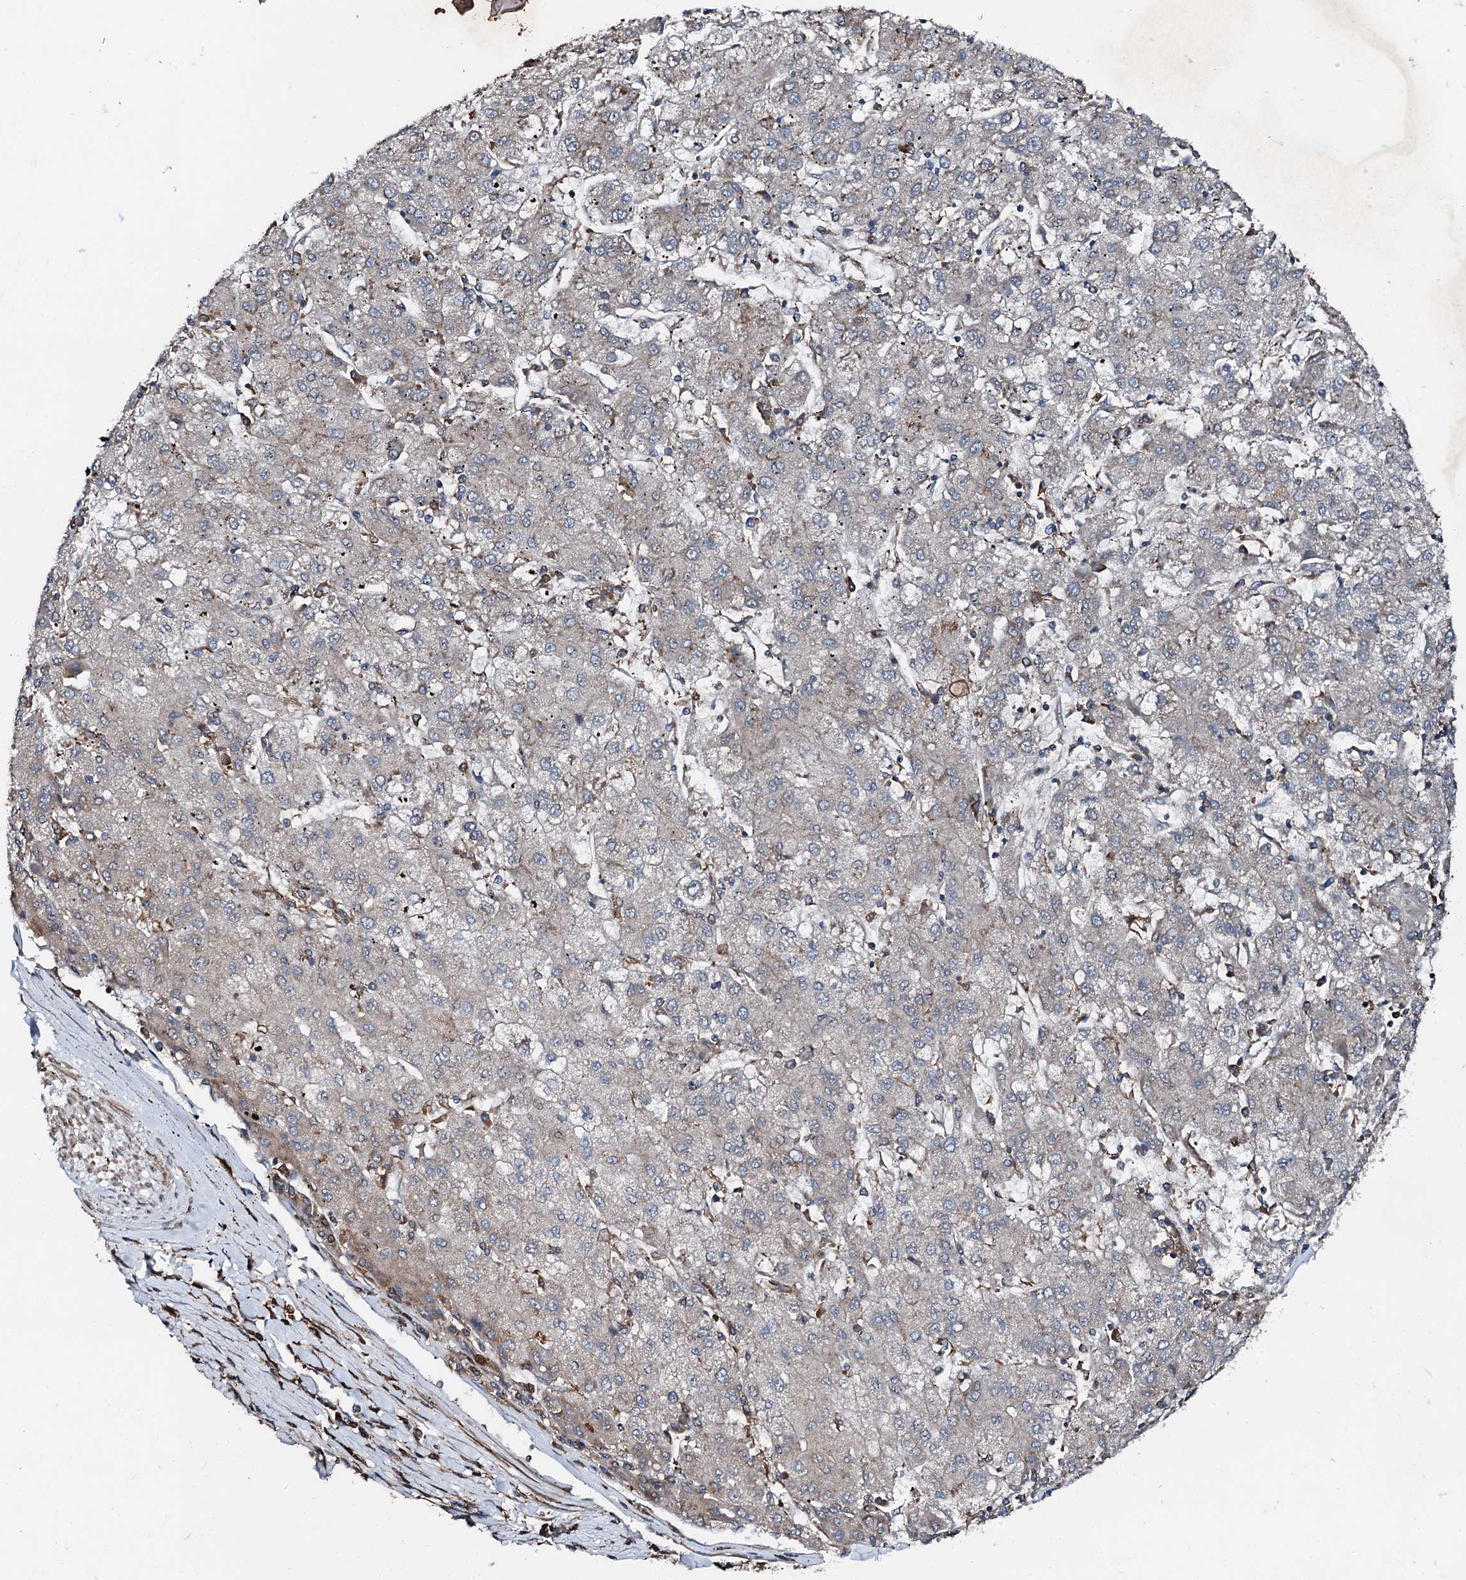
{"staining": {"intensity": "negative", "quantity": "none", "location": "none"}, "tissue": "liver cancer", "cell_type": "Tumor cells", "image_type": "cancer", "snomed": [{"axis": "morphology", "description": "Carcinoma, Hepatocellular, NOS"}, {"axis": "topography", "description": "Liver"}], "caption": "A micrograph of liver hepatocellular carcinoma stained for a protein reveals no brown staining in tumor cells.", "gene": "EDC4", "patient": {"sex": "male", "age": 72}}